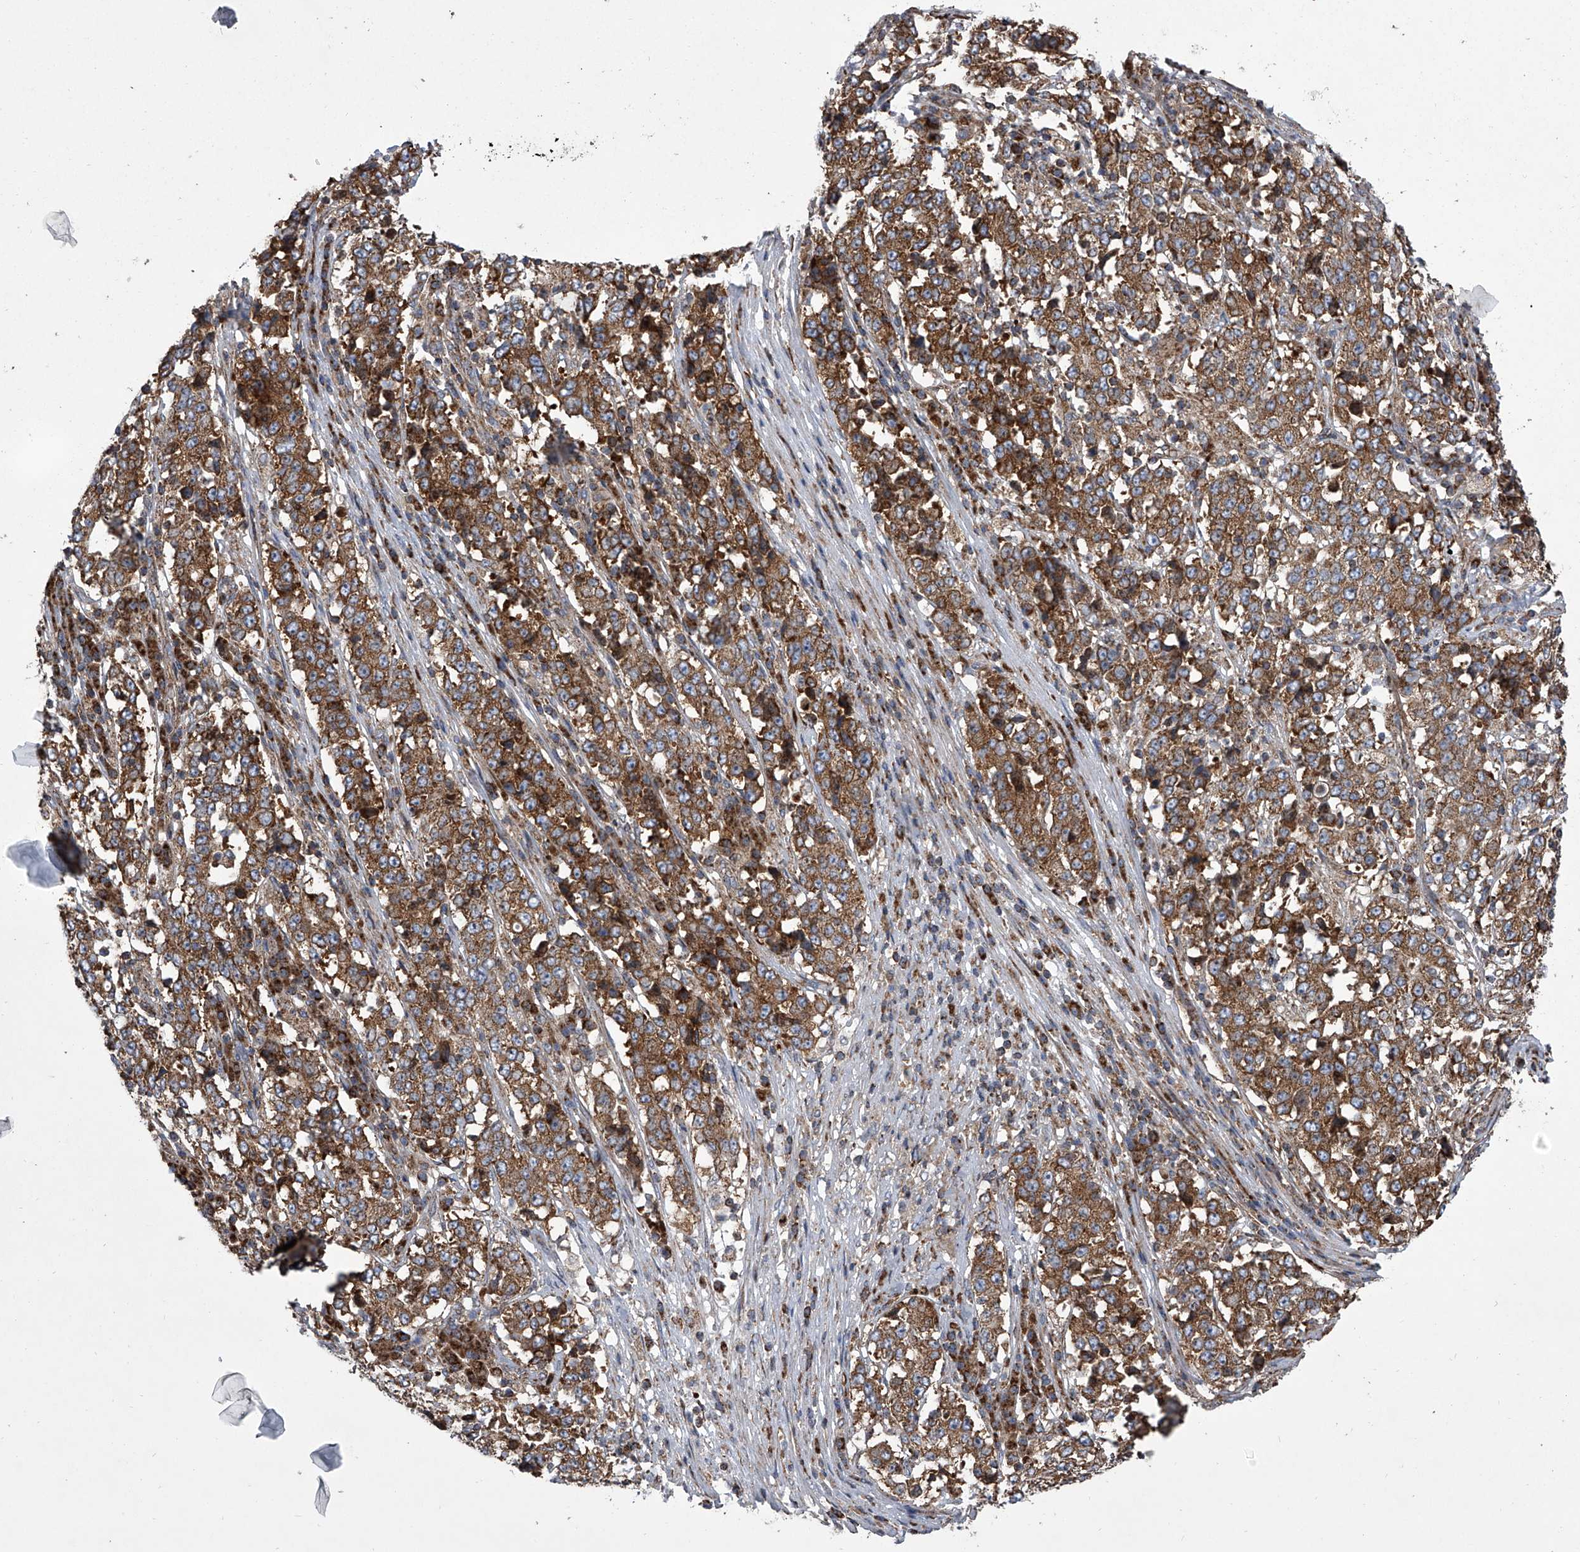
{"staining": {"intensity": "moderate", "quantity": ">75%", "location": "cytoplasmic/membranous"}, "tissue": "stomach cancer", "cell_type": "Tumor cells", "image_type": "cancer", "snomed": [{"axis": "morphology", "description": "Adenocarcinoma, NOS"}, {"axis": "topography", "description": "Stomach"}], "caption": "High-power microscopy captured an immunohistochemistry photomicrograph of stomach adenocarcinoma, revealing moderate cytoplasmic/membranous positivity in about >75% of tumor cells.", "gene": "ZC3H15", "patient": {"sex": "male", "age": 59}}